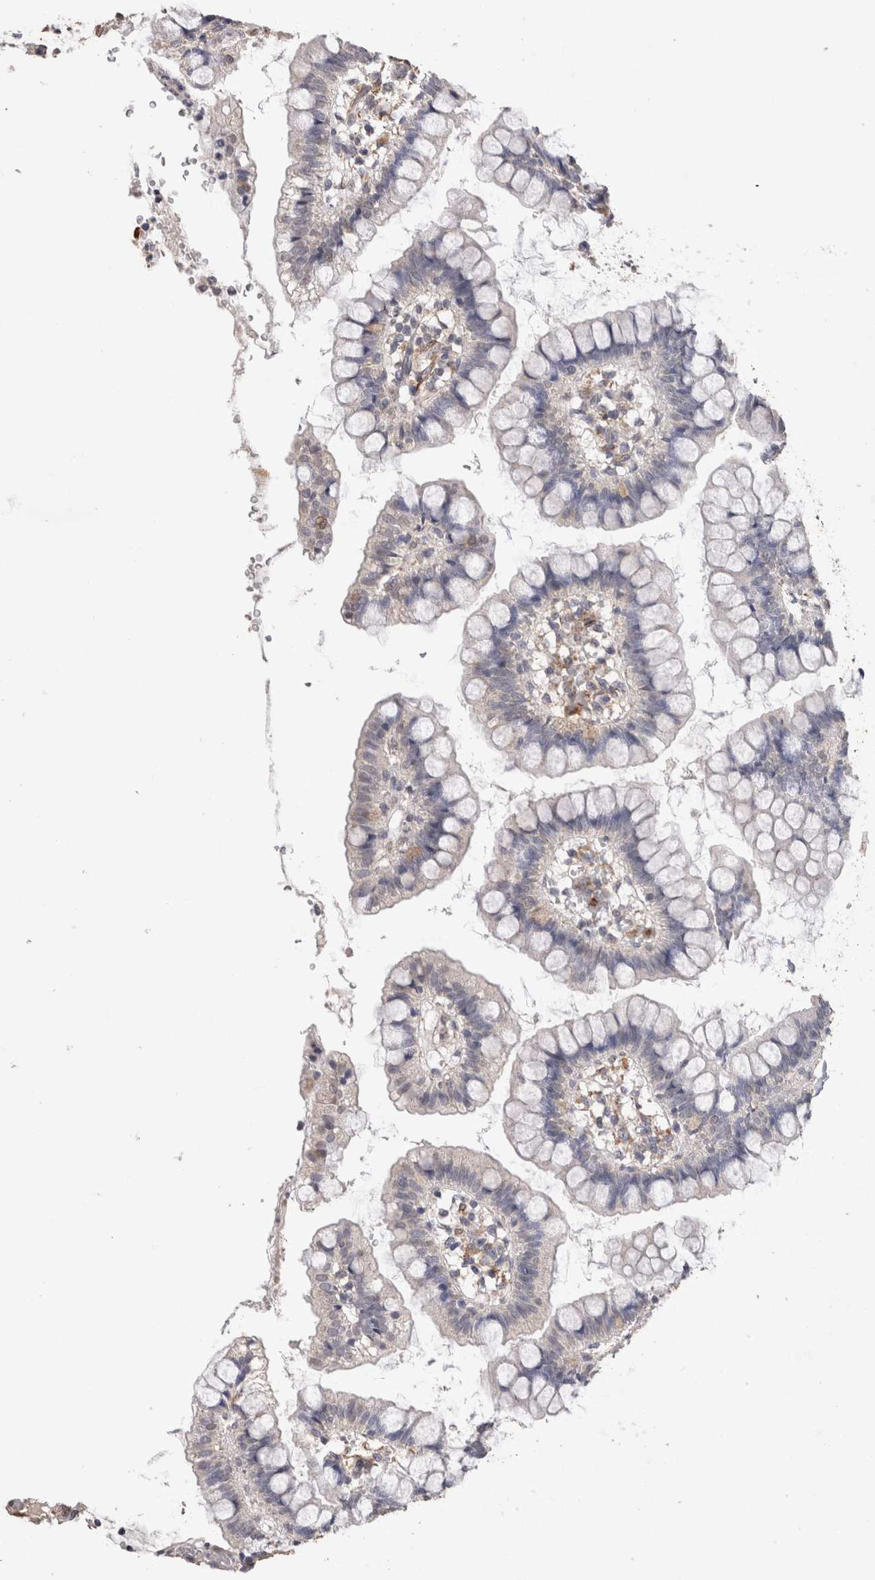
{"staining": {"intensity": "weak", "quantity": "<25%", "location": "cytoplasmic/membranous"}, "tissue": "small intestine", "cell_type": "Glandular cells", "image_type": "normal", "snomed": [{"axis": "morphology", "description": "Normal tissue, NOS"}, {"axis": "morphology", "description": "Developmental malformation"}, {"axis": "topography", "description": "Small intestine"}], "caption": "Immunohistochemistry (IHC) image of benign small intestine stained for a protein (brown), which exhibits no staining in glandular cells. (Brightfield microscopy of DAB IHC at high magnification).", "gene": "CDH6", "patient": {"sex": "male"}}